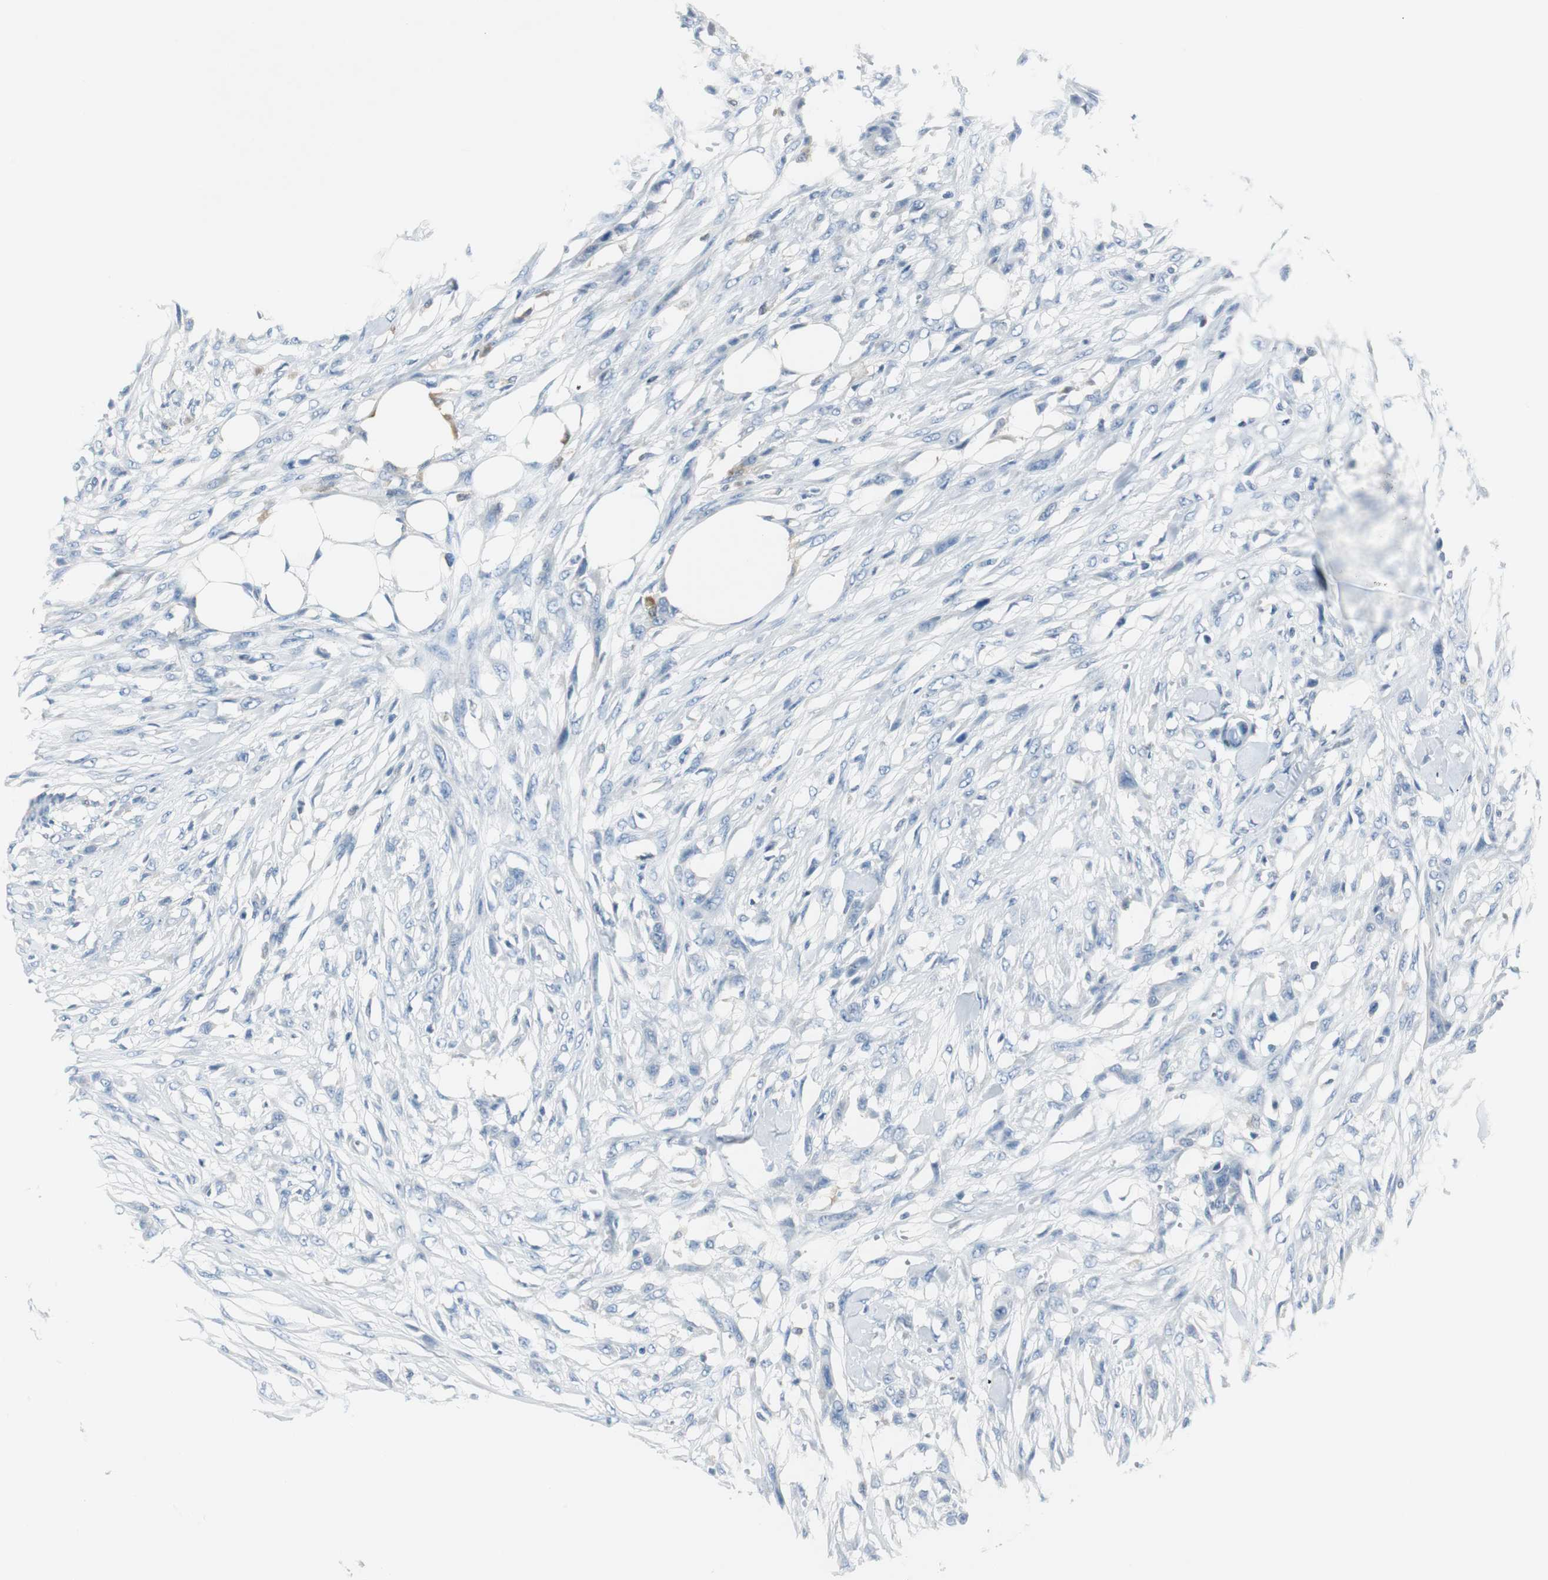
{"staining": {"intensity": "negative", "quantity": "none", "location": "none"}, "tissue": "skin cancer", "cell_type": "Tumor cells", "image_type": "cancer", "snomed": [{"axis": "morphology", "description": "Normal tissue, NOS"}, {"axis": "morphology", "description": "Squamous cell carcinoma, NOS"}, {"axis": "topography", "description": "Skin"}], "caption": "DAB immunohistochemical staining of skin squamous cell carcinoma exhibits no significant staining in tumor cells.", "gene": "FBP1", "patient": {"sex": "female", "age": 59}}